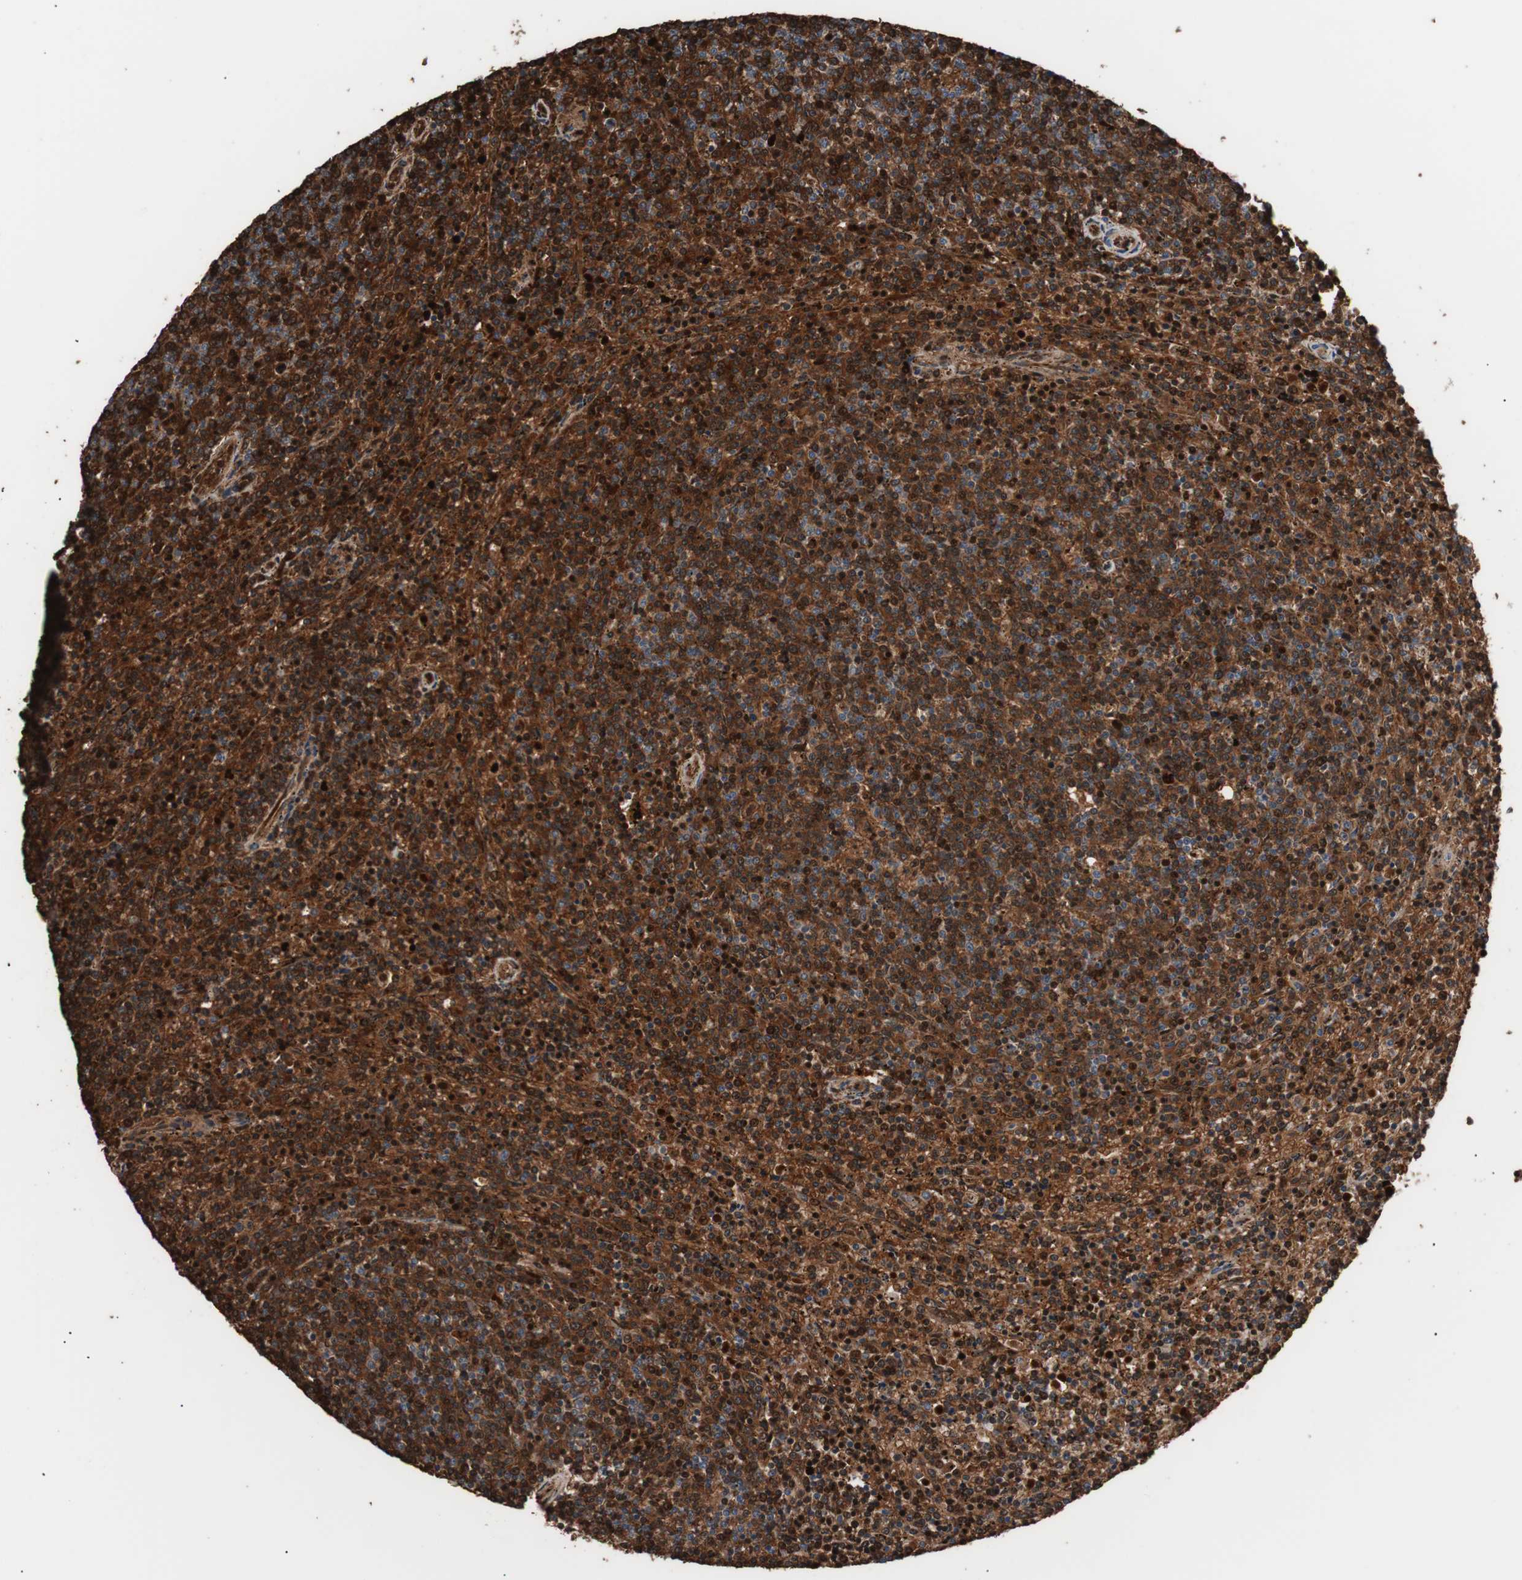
{"staining": {"intensity": "strong", "quantity": ">75%", "location": "cytoplasmic/membranous"}, "tissue": "lymphoma", "cell_type": "Tumor cells", "image_type": "cancer", "snomed": [{"axis": "morphology", "description": "Malignant lymphoma, non-Hodgkin's type, Low grade"}, {"axis": "topography", "description": "Spleen"}], "caption": "A high amount of strong cytoplasmic/membranous expression is appreciated in about >75% of tumor cells in lymphoma tissue.", "gene": "GLYCTK", "patient": {"sex": "female", "age": 50}}